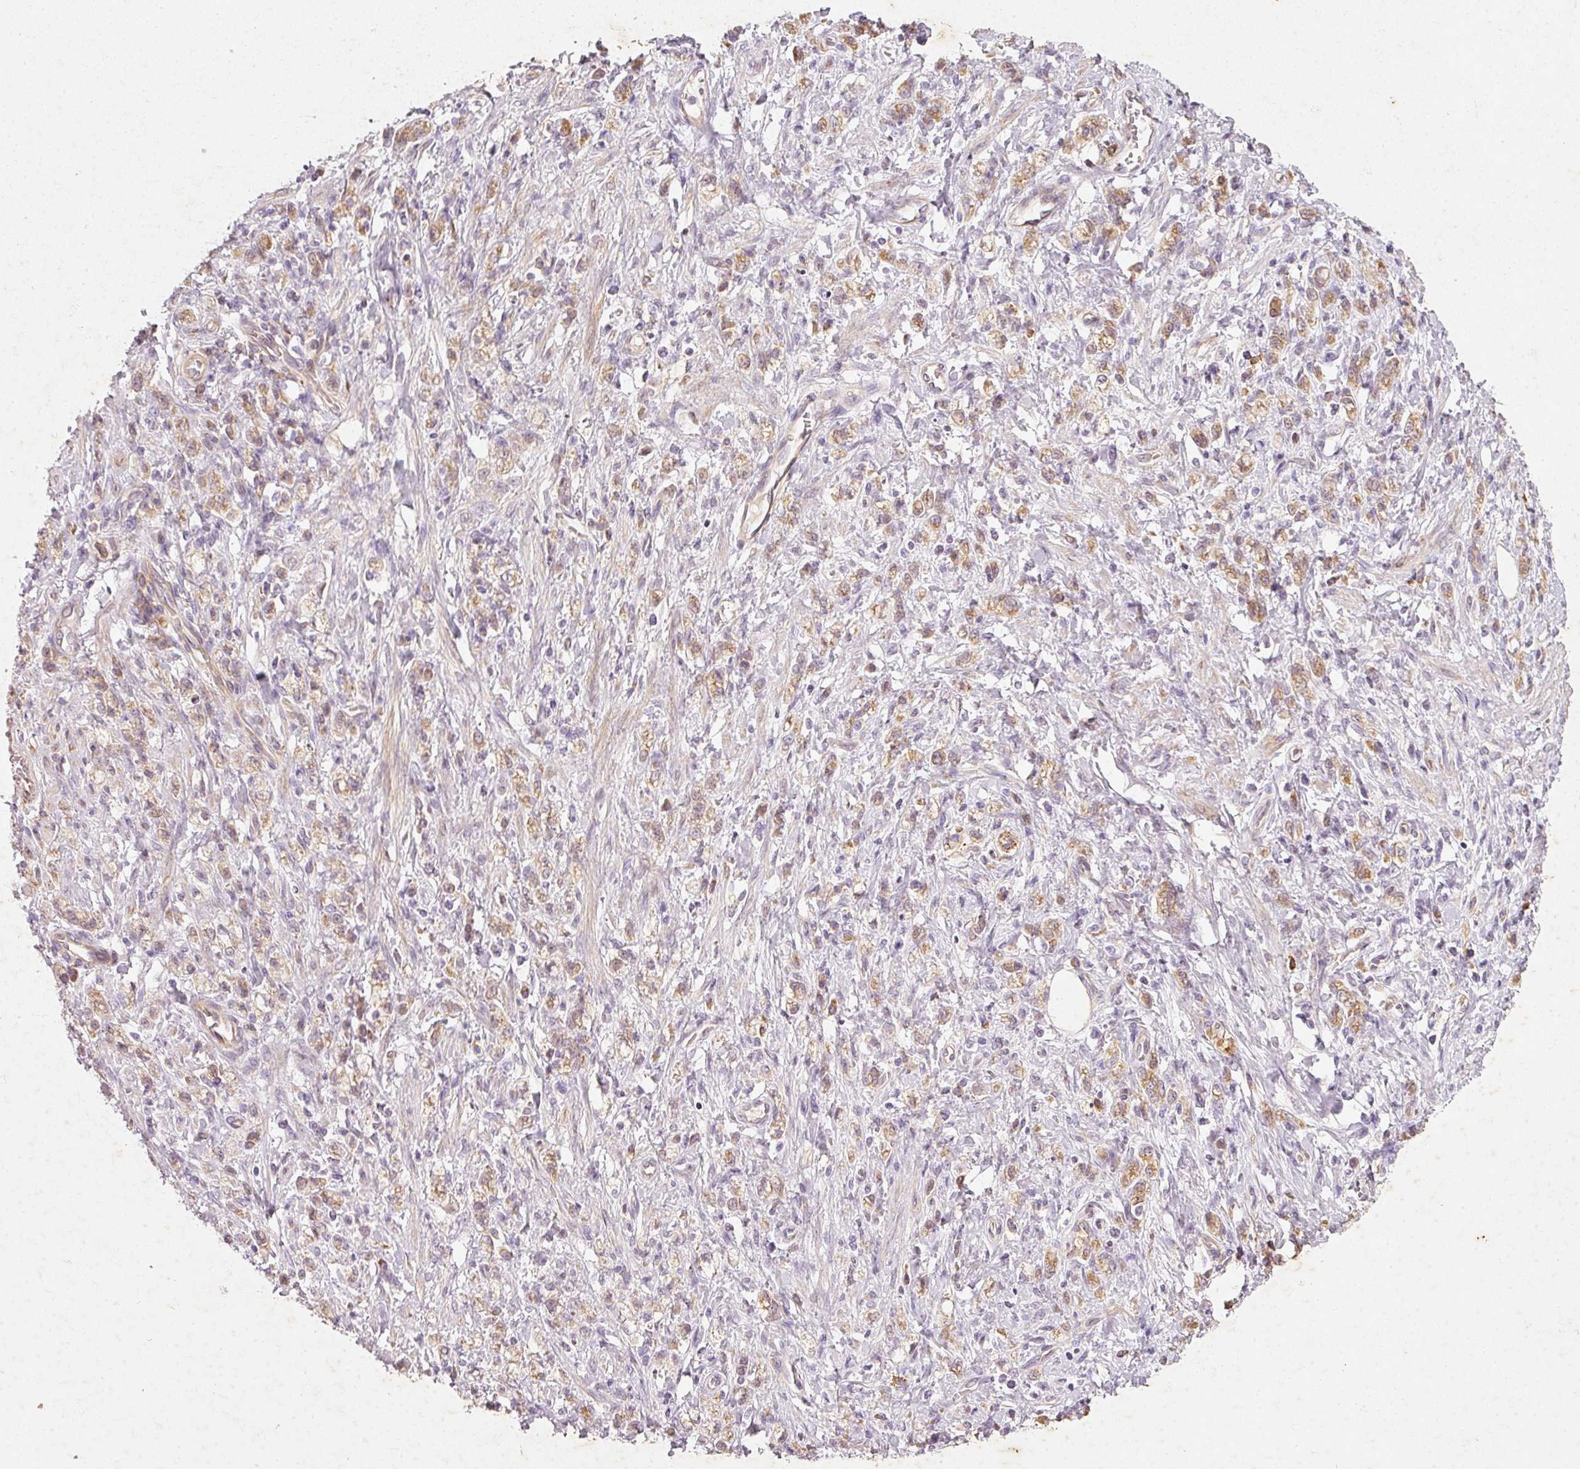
{"staining": {"intensity": "moderate", "quantity": ">75%", "location": "cytoplasmic/membranous"}, "tissue": "stomach cancer", "cell_type": "Tumor cells", "image_type": "cancer", "snomed": [{"axis": "morphology", "description": "Adenocarcinoma, NOS"}, {"axis": "topography", "description": "Stomach"}], "caption": "Stomach cancer stained for a protein reveals moderate cytoplasmic/membranous positivity in tumor cells. The staining is performed using DAB (3,3'-diaminobenzidine) brown chromogen to label protein expression. The nuclei are counter-stained blue using hematoxylin.", "gene": "RGL2", "patient": {"sex": "male", "age": 77}}